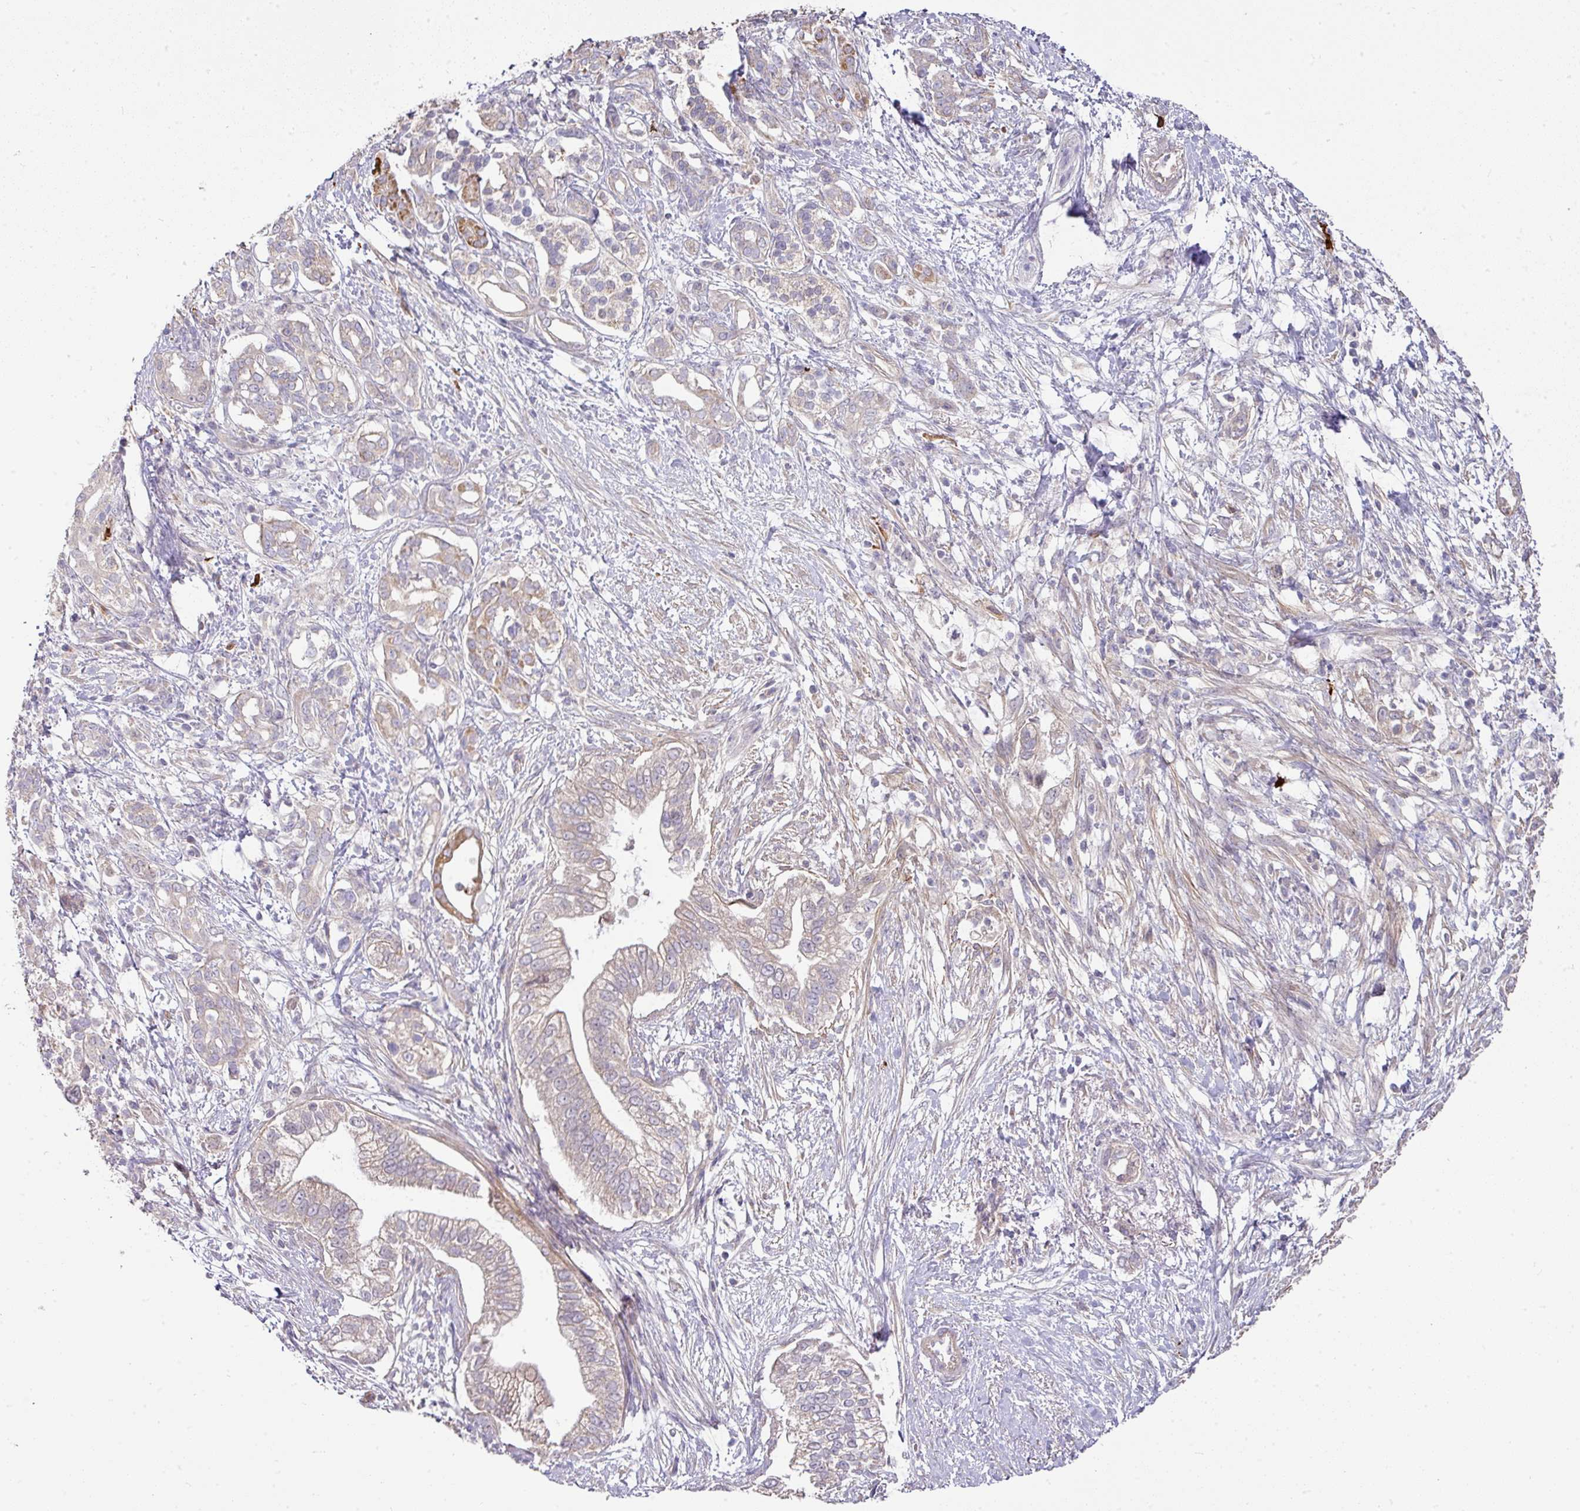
{"staining": {"intensity": "weak", "quantity": "25%-75%", "location": "cytoplasmic/membranous"}, "tissue": "pancreatic cancer", "cell_type": "Tumor cells", "image_type": "cancer", "snomed": [{"axis": "morphology", "description": "Adenocarcinoma, NOS"}, {"axis": "topography", "description": "Pancreas"}], "caption": "Protein analysis of adenocarcinoma (pancreatic) tissue displays weak cytoplasmic/membranous positivity in approximately 25%-75% of tumor cells.", "gene": "STK35", "patient": {"sex": "male", "age": 70}}